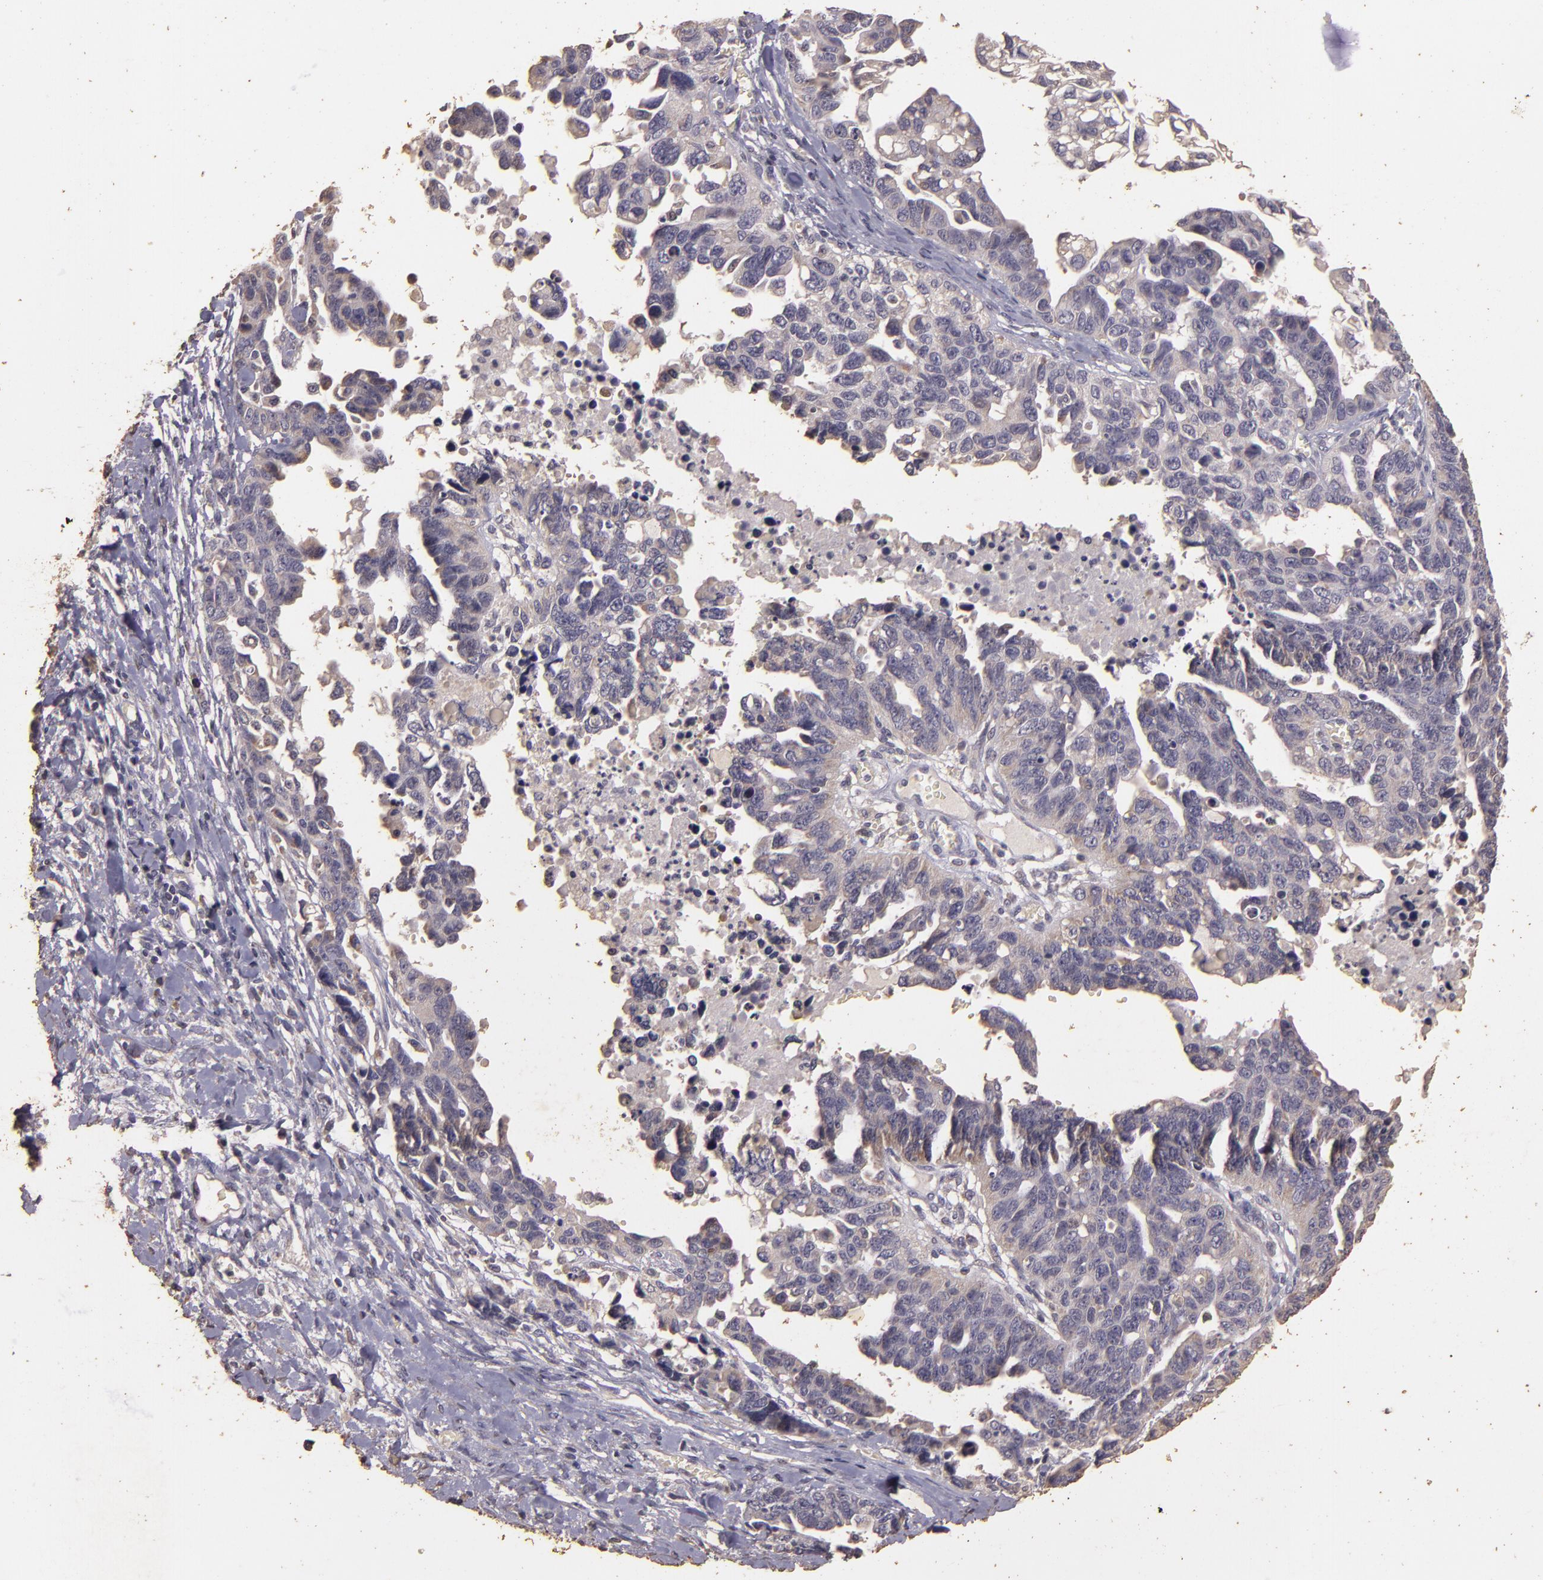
{"staining": {"intensity": "negative", "quantity": "none", "location": "none"}, "tissue": "ovarian cancer", "cell_type": "Tumor cells", "image_type": "cancer", "snomed": [{"axis": "morphology", "description": "Cystadenocarcinoma, serous, NOS"}, {"axis": "topography", "description": "Ovary"}], "caption": "This is an immunohistochemistry micrograph of human ovarian cancer. There is no positivity in tumor cells.", "gene": "BCL2L13", "patient": {"sex": "female", "age": 69}}